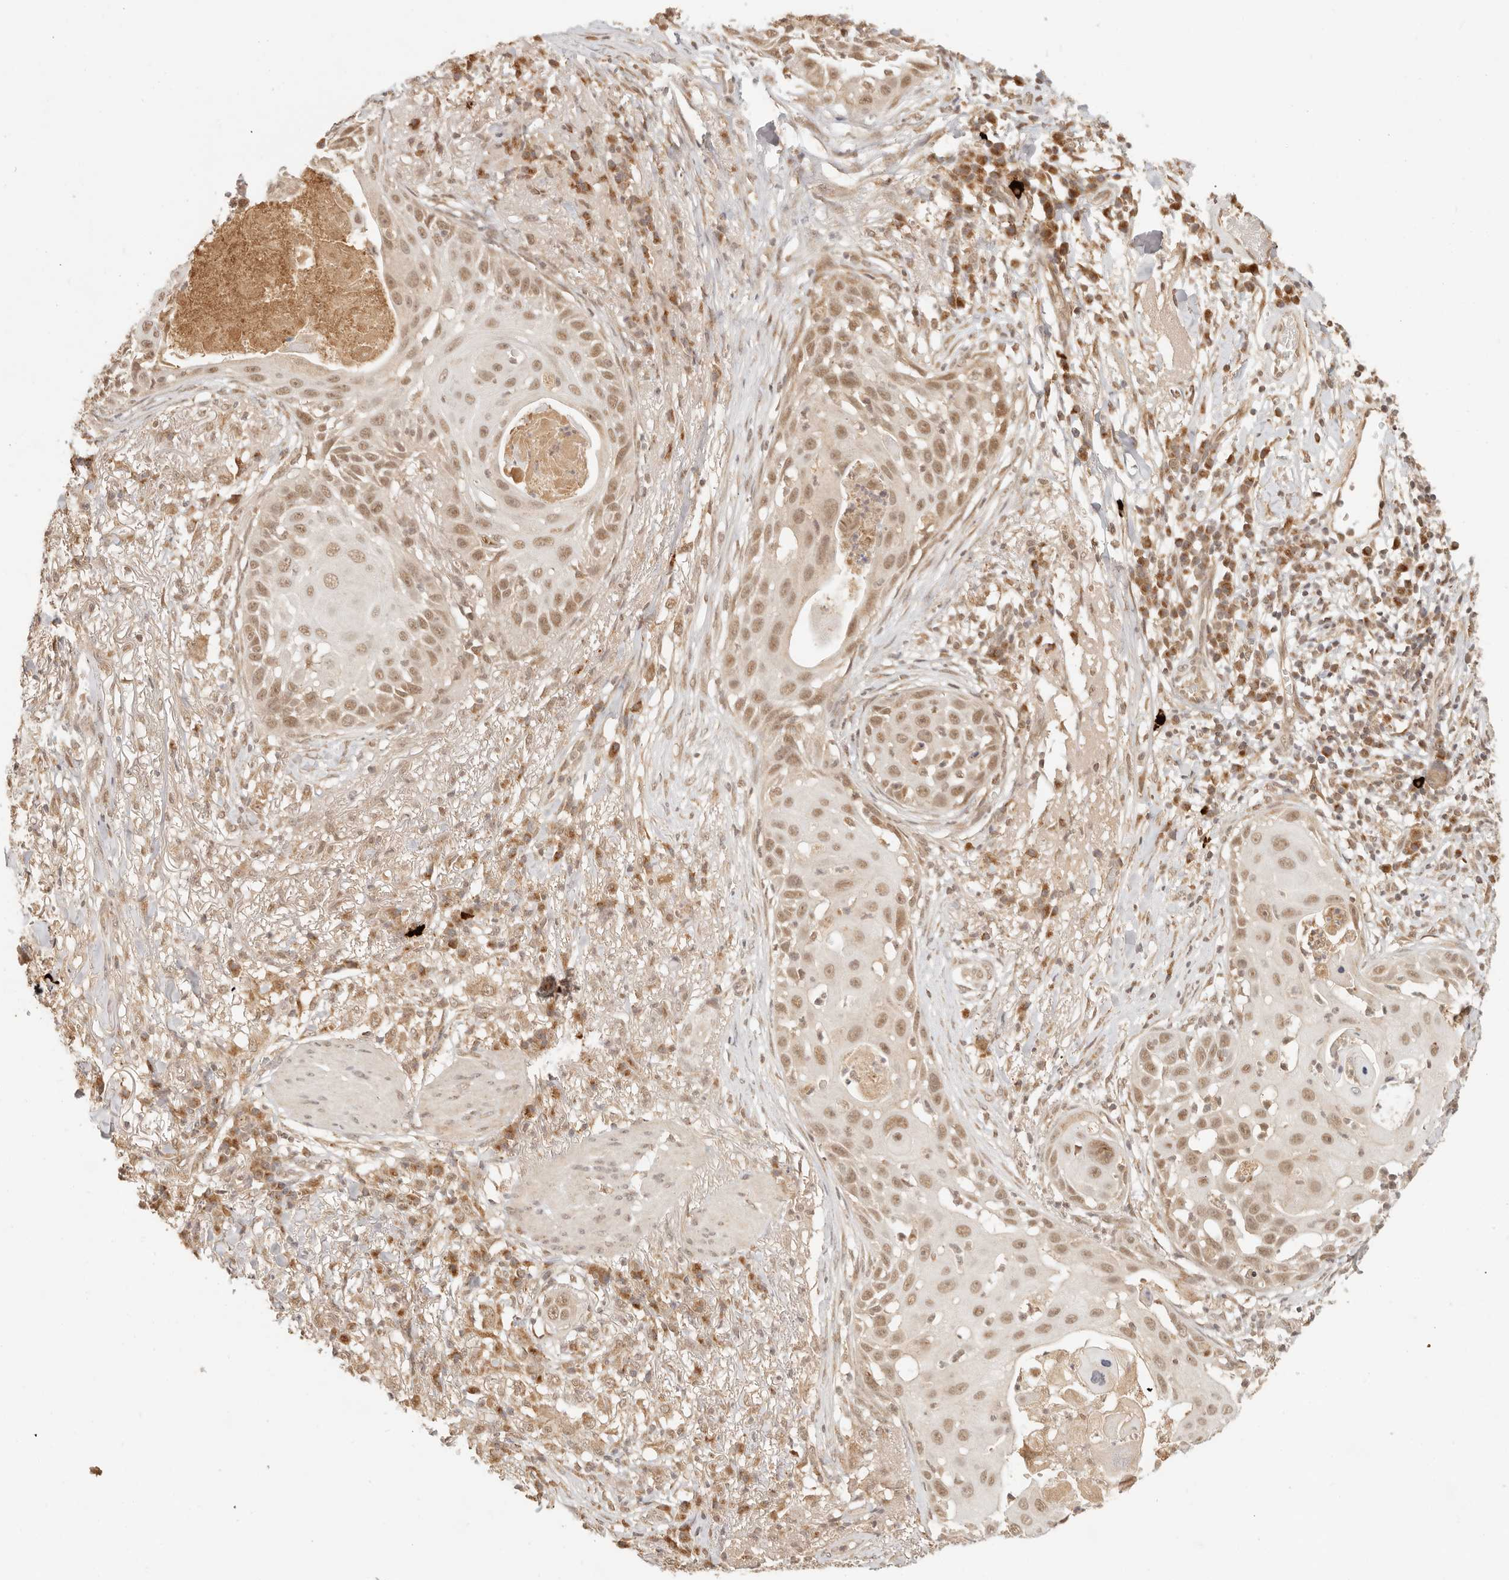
{"staining": {"intensity": "moderate", "quantity": ">75%", "location": "nuclear"}, "tissue": "skin cancer", "cell_type": "Tumor cells", "image_type": "cancer", "snomed": [{"axis": "morphology", "description": "Squamous cell carcinoma, NOS"}, {"axis": "topography", "description": "Skin"}], "caption": "Immunohistochemistry (IHC) of human skin cancer (squamous cell carcinoma) reveals medium levels of moderate nuclear positivity in approximately >75% of tumor cells. (brown staining indicates protein expression, while blue staining denotes nuclei).", "gene": "INTS11", "patient": {"sex": "female", "age": 44}}